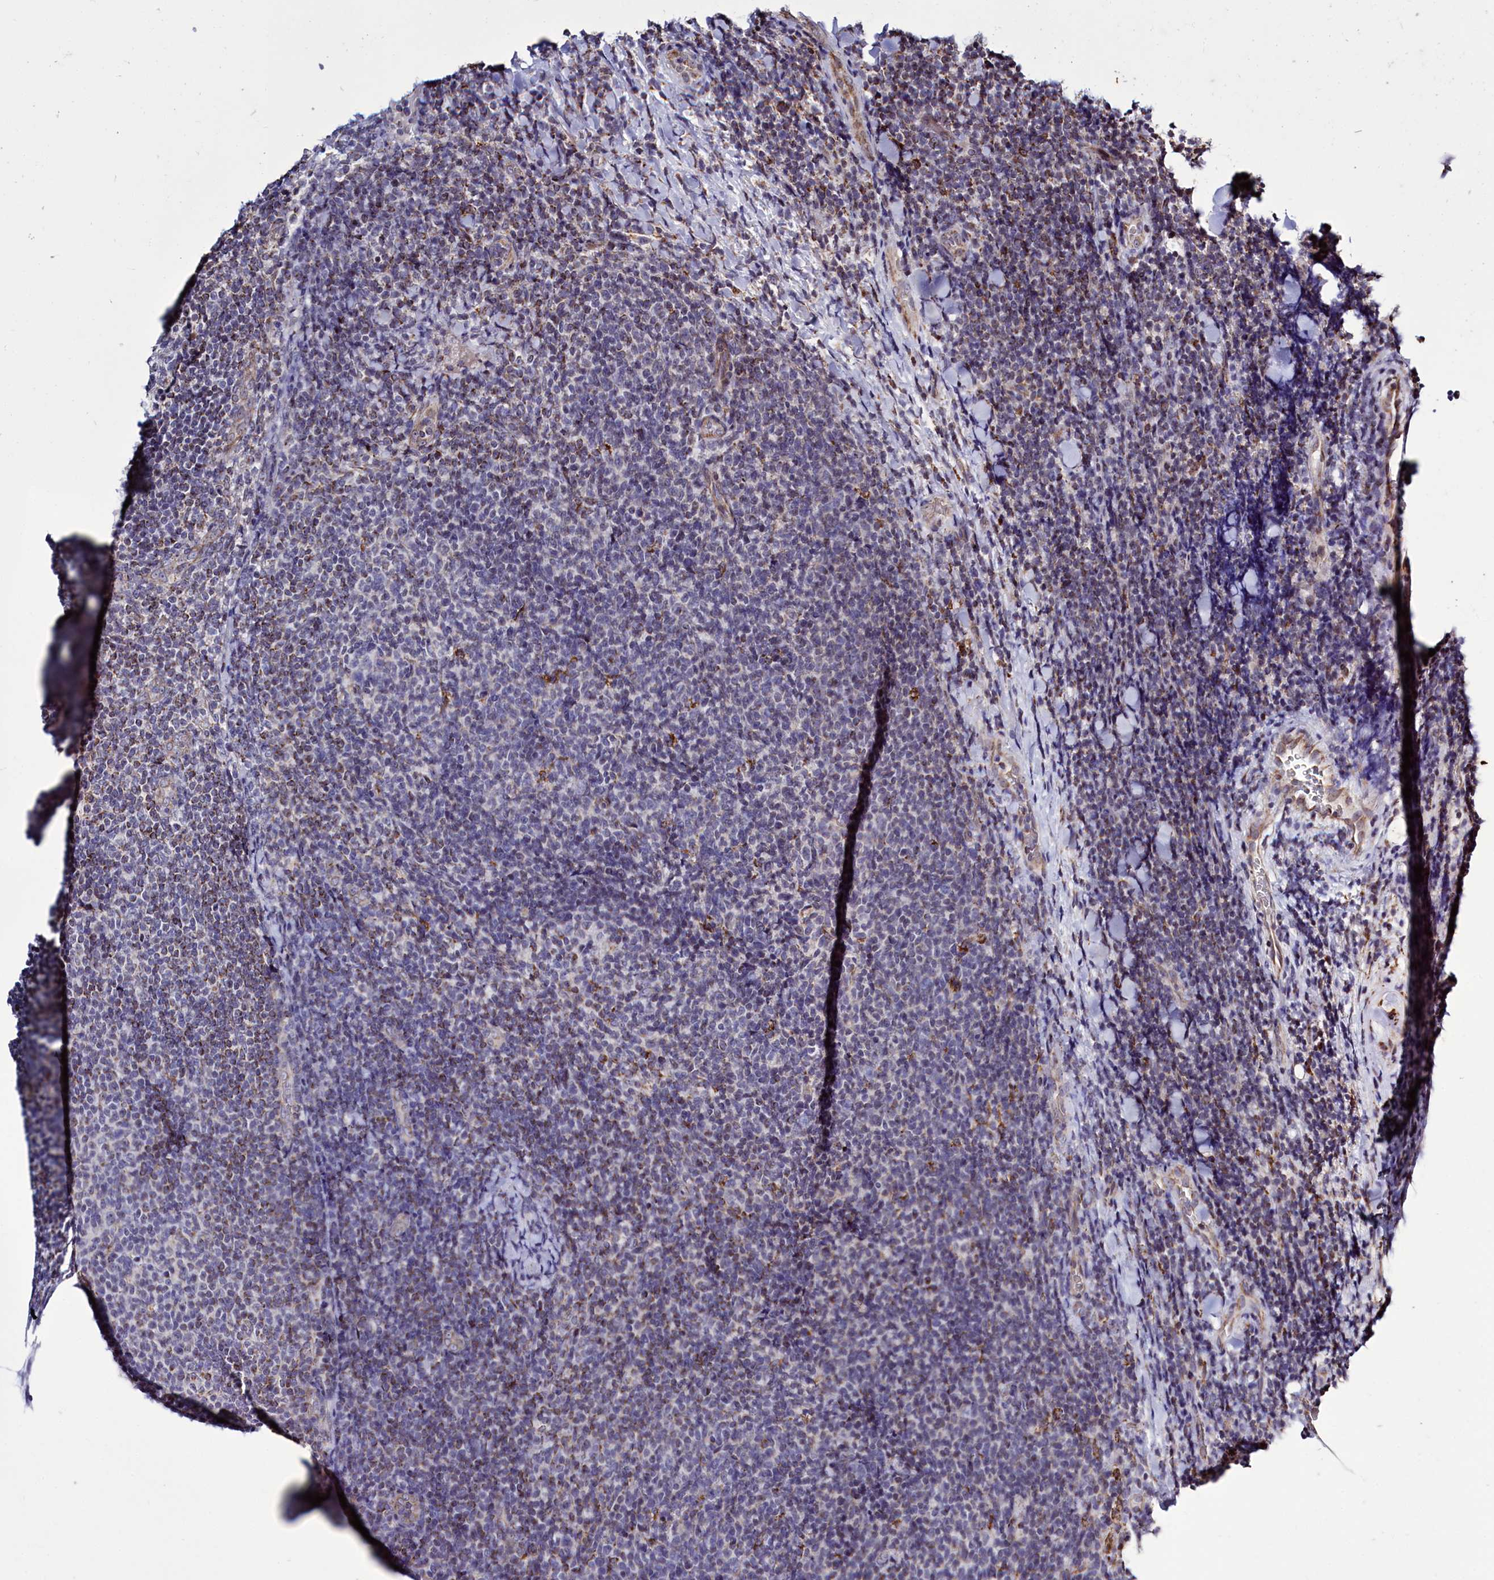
{"staining": {"intensity": "negative", "quantity": "none", "location": "none"}, "tissue": "lymphoma", "cell_type": "Tumor cells", "image_type": "cancer", "snomed": [{"axis": "morphology", "description": "Malignant lymphoma, non-Hodgkin's type, Low grade"}, {"axis": "topography", "description": "Lymph node"}], "caption": "IHC of low-grade malignant lymphoma, non-Hodgkin's type exhibits no positivity in tumor cells.", "gene": "DYNC2H1", "patient": {"sex": "male", "age": 66}}